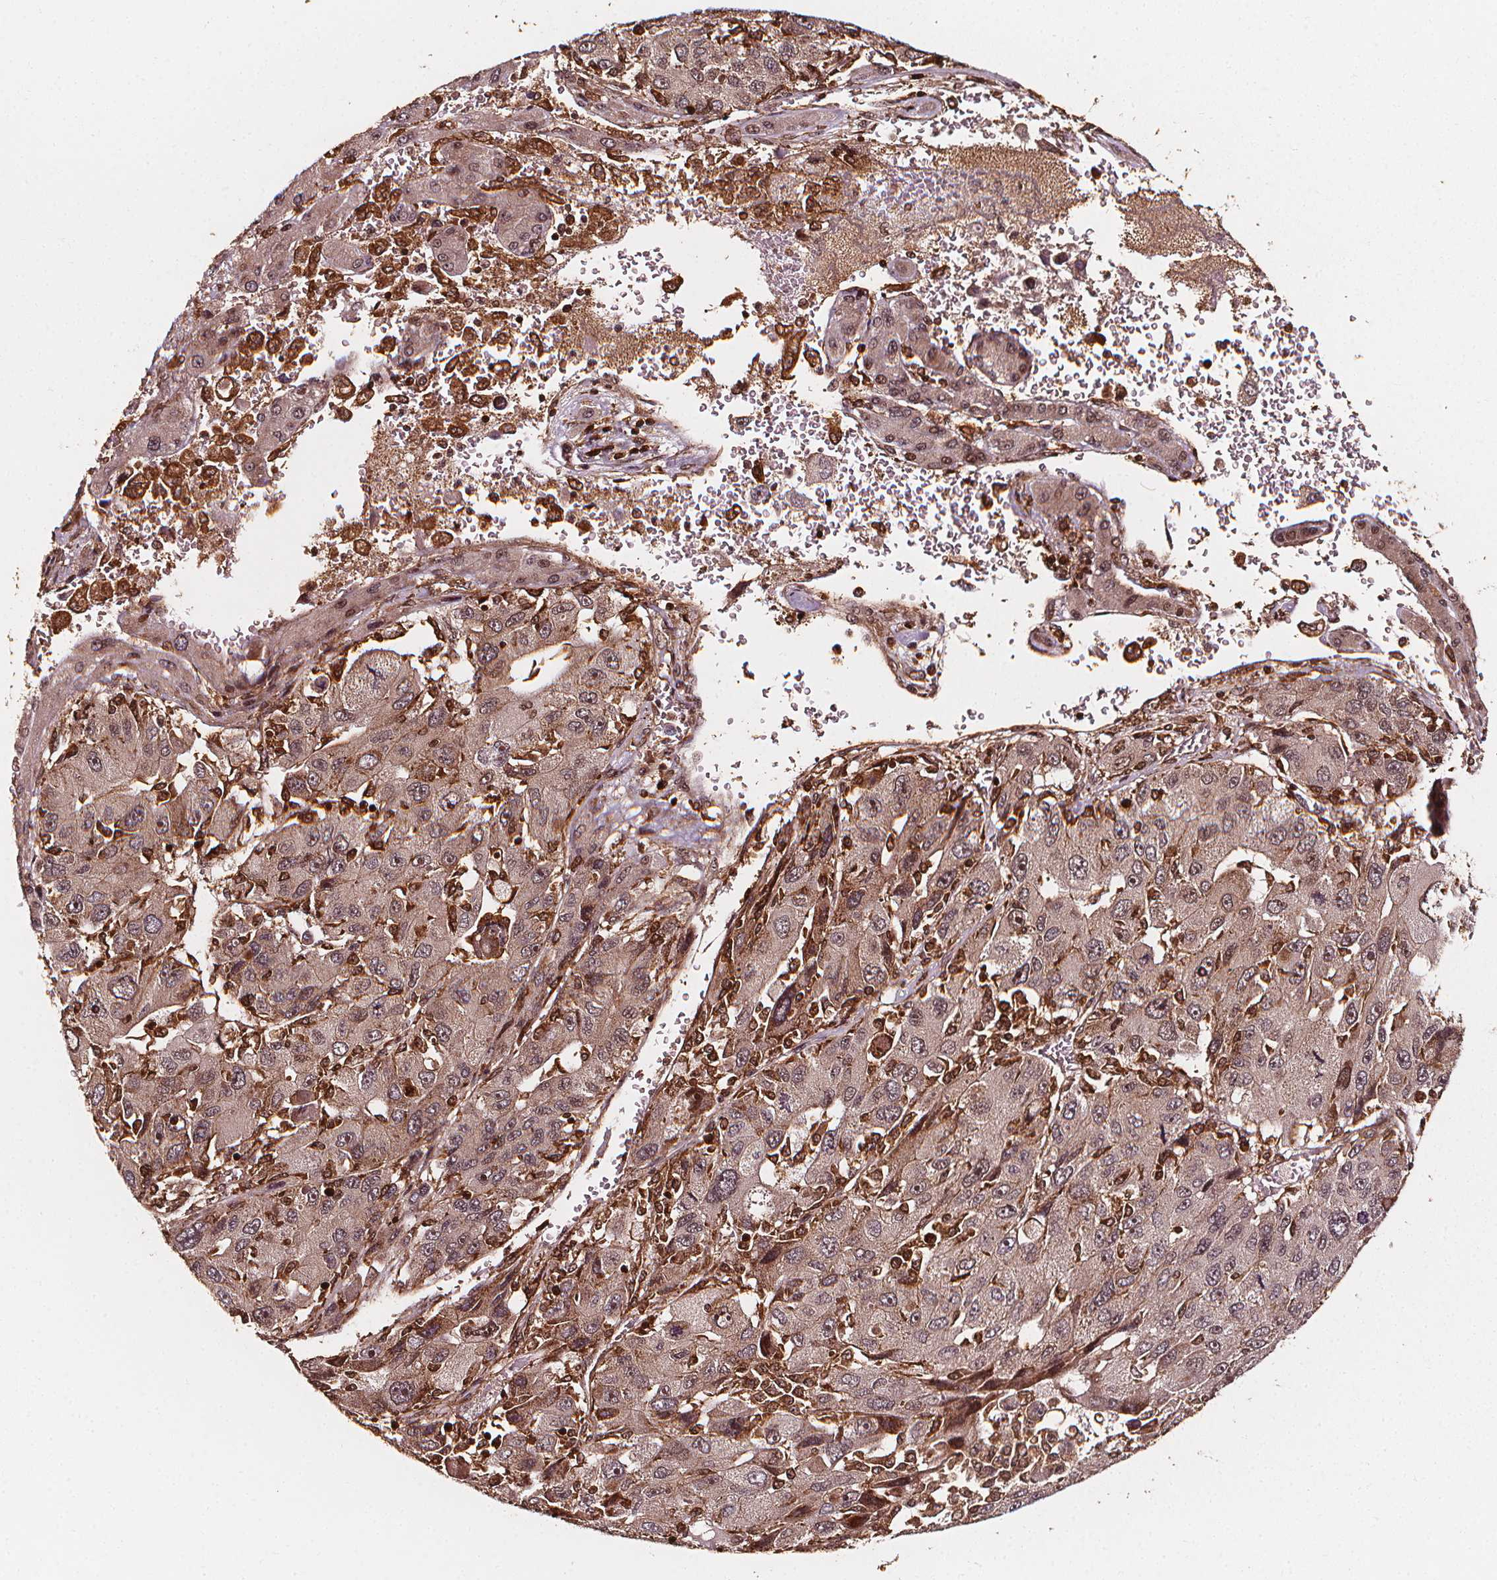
{"staining": {"intensity": "negative", "quantity": "none", "location": "none"}, "tissue": "liver cancer", "cell_type": "Tumor cells", "image_type": "cancer", "snomed": [{"axis": "morphology", "description": "Carcinoma, Hepatocellular, NOS"}, {"axis": "topography", "description": "Liver"}], "caption": "Image shows no significant protein staining in tumor cells of hepatocellular carcinoma (liver). (DAB (3,3'-diaminobenzidine) IHC, high magnification).", "gene": "EXOSC9", "patient": {"sex": "female", "age": 41}}